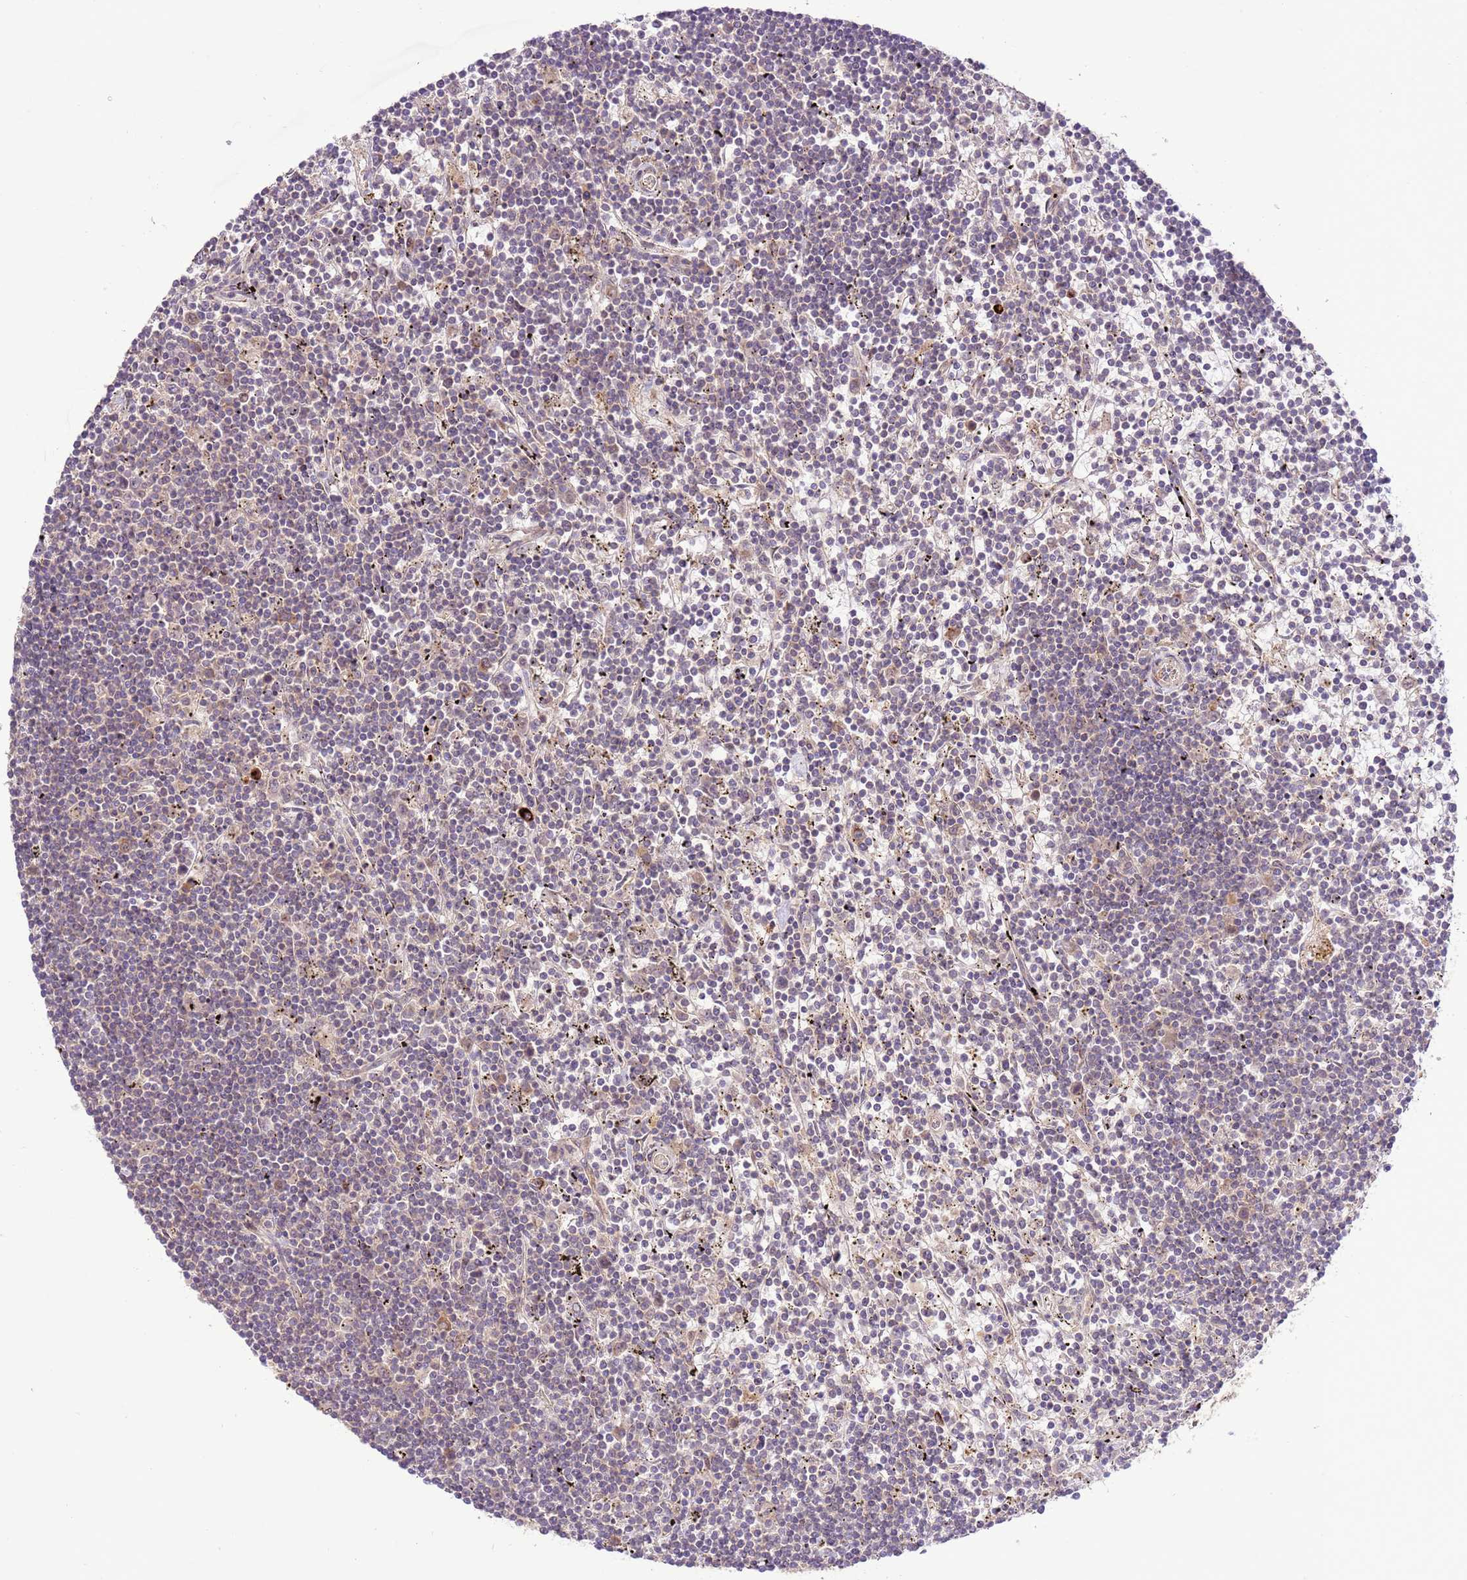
{"staining": {"intensity": "negative", "quantity": "none", "location": "none"}, "tissue": "lymphoma", "cell_type": "Tumor cells", "image_type": "cancer", "snomed": [{"axis": "morphology", "description": "Malignant lymphoma, non-Hodgkin's type, Low grade"}, {"axis": "topography", "description": "Spleen"}], "caption": "Low-grade malignant lymphoma, non-Hodgkin's type stained for a protein using IHC demonstrates no expression tumor cells.", "gene": "ZNF624", "patient": {"sex": "male", "age": 76}}